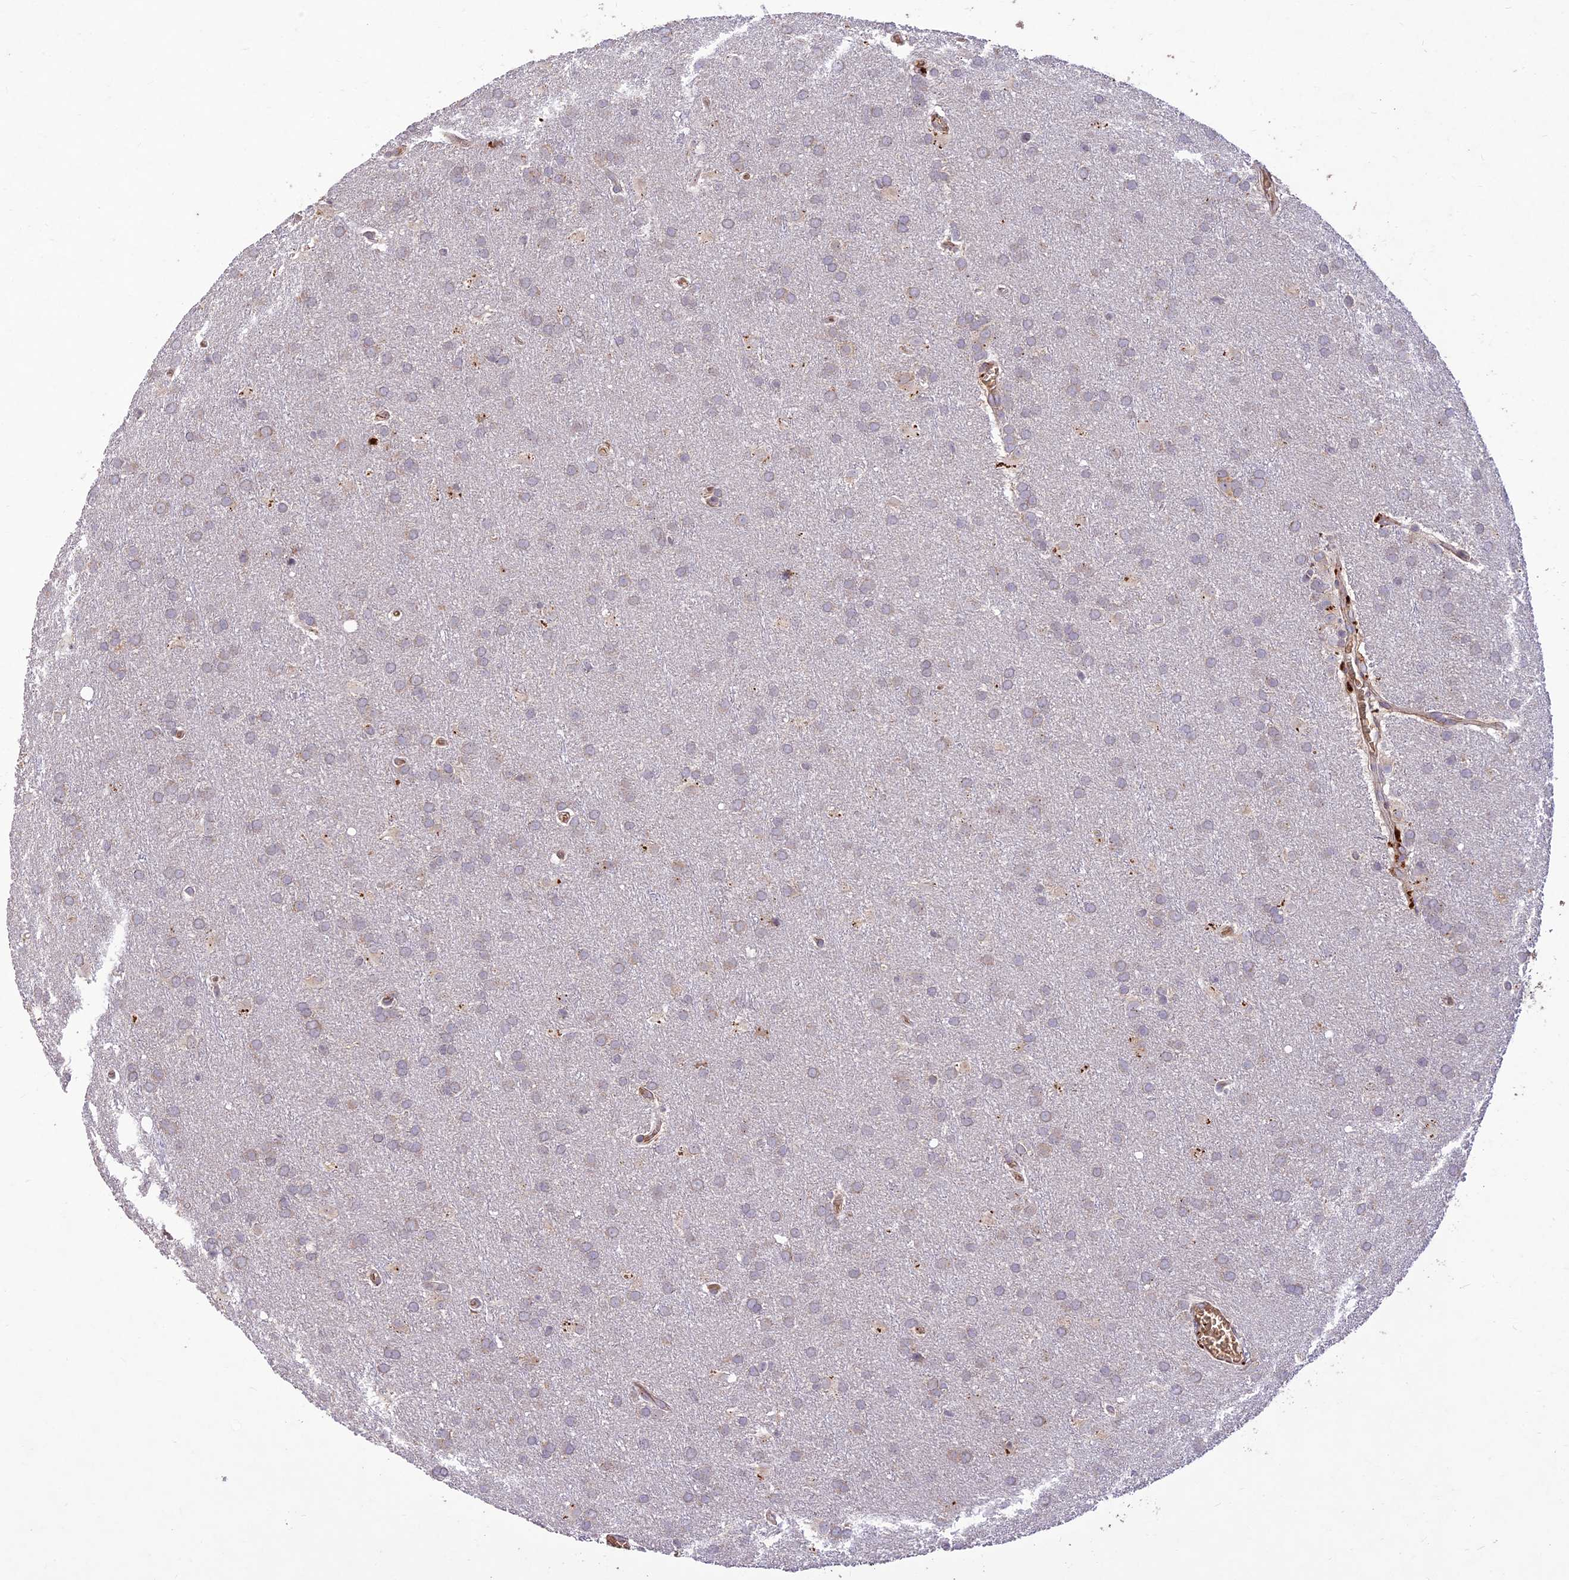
{"staining": {"intensity": "weak", "quantity": ">75%", "location": "cytoplasmic/membranous"}, "tissue": "glioma", "cell_type": "Tumor cells", "image_type": "cancer", "snomed": [{"axis": "morphology", "description": "Glioma, malignant, Low grade"}, {"axis": "topography", "description": "Brain"}], "caption": "Weak cytoplasmic/membranous protein positivity is appreciated in approximately >75% of tumor cells in glioma. Using DAB (brown) and hematoxylin (blue) stains, captured at high magnification using brightfield microscopy.", "gene": "PPP1R11", "patient": {"sex": "female", "age": 32}}